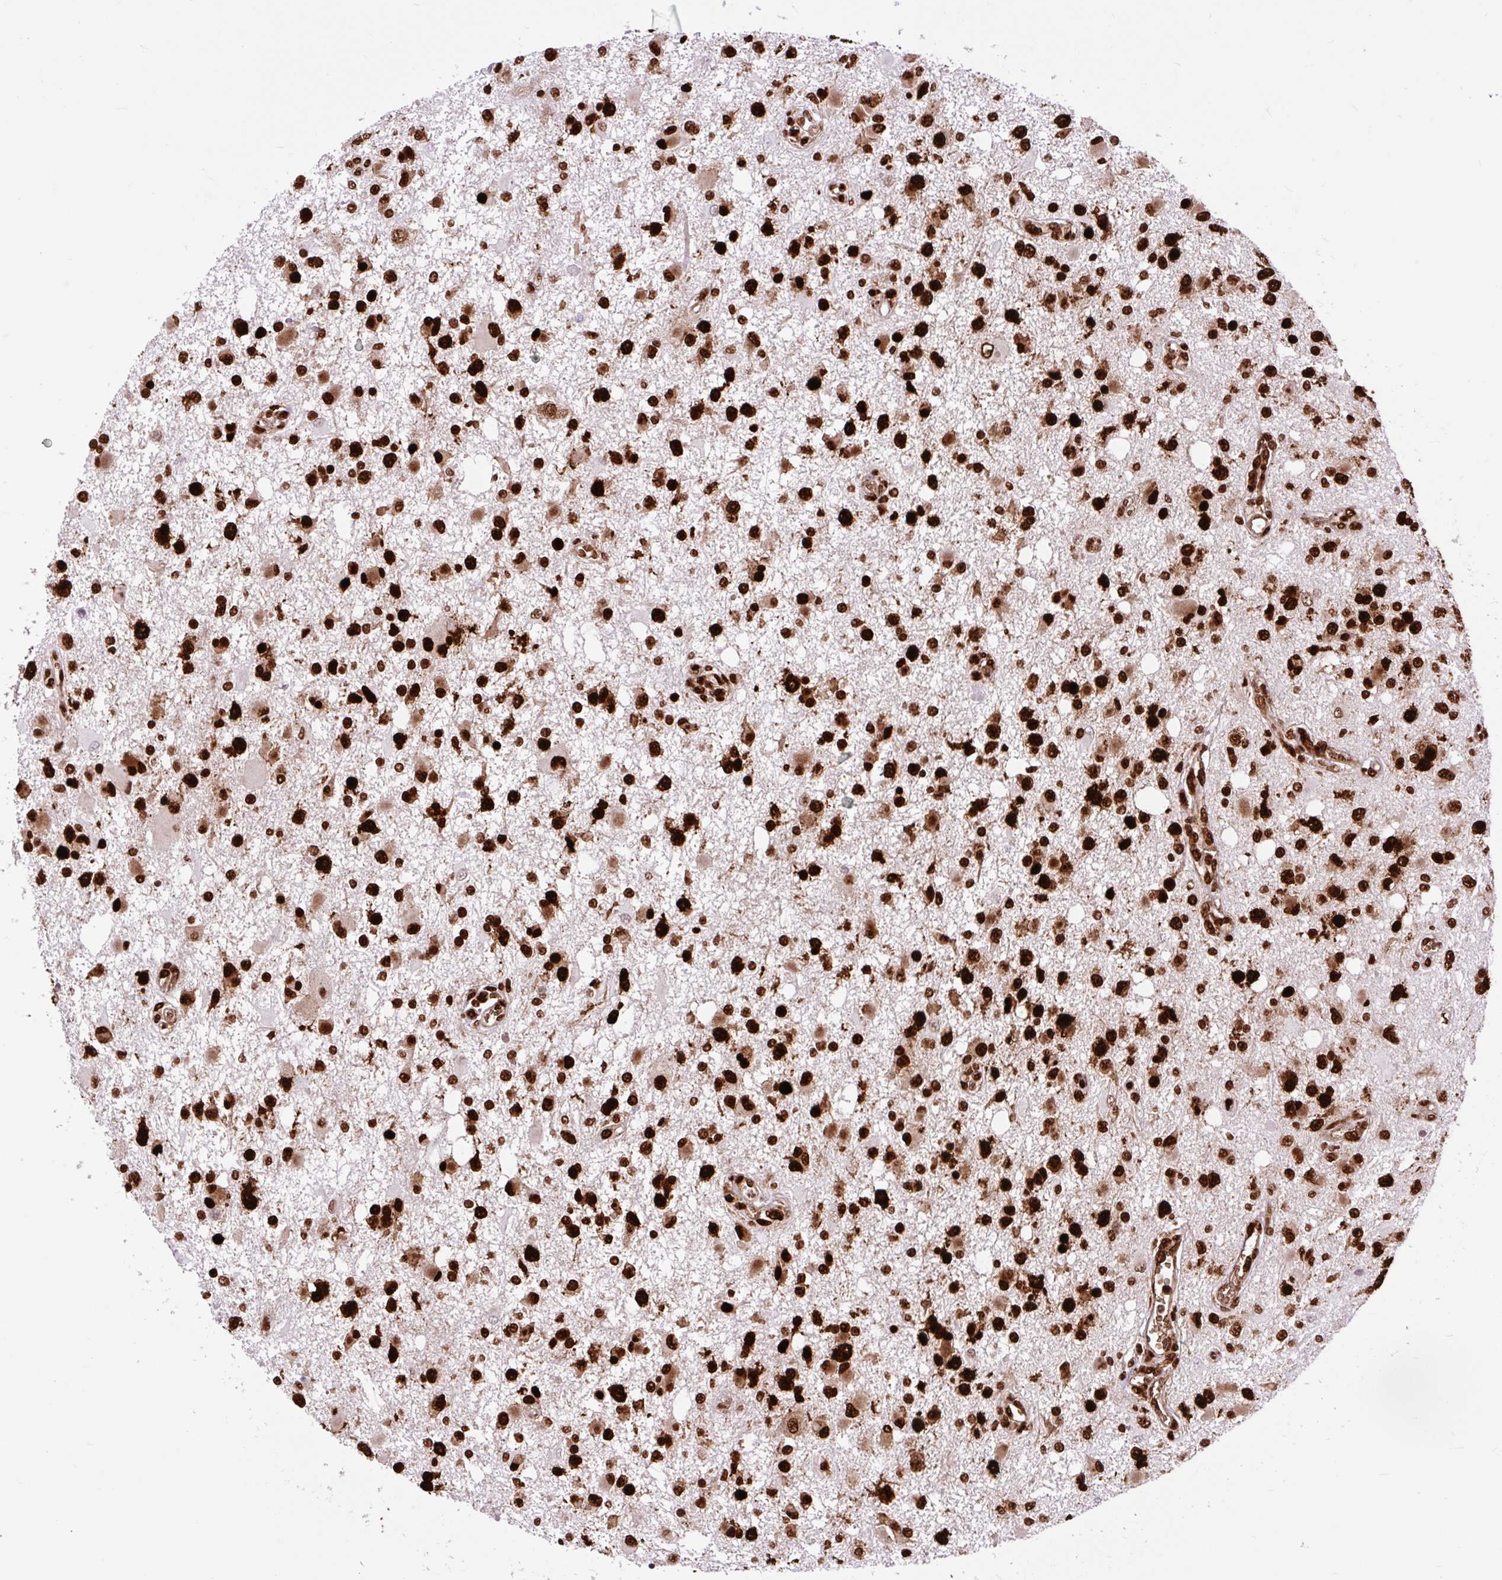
{"staining": {"intensity": "strong", "quantity": ">75%", "location": "nuclear"}, "tissue": "glioma", "cell_type": "Tumor cells", "image_type": "cancer", "snomed": [{"axis": "morphology", "description": "Glioma, malignant, High grade"}, {"axis": "topography", "description": "Brain"}], "caption": "Protein staining reveals strong nuclear expression in approximately >75% of tumor cells in high-grade glioma (malignant).", "gene": "FUS", "patient": {"sex": "male", "age": 53}}